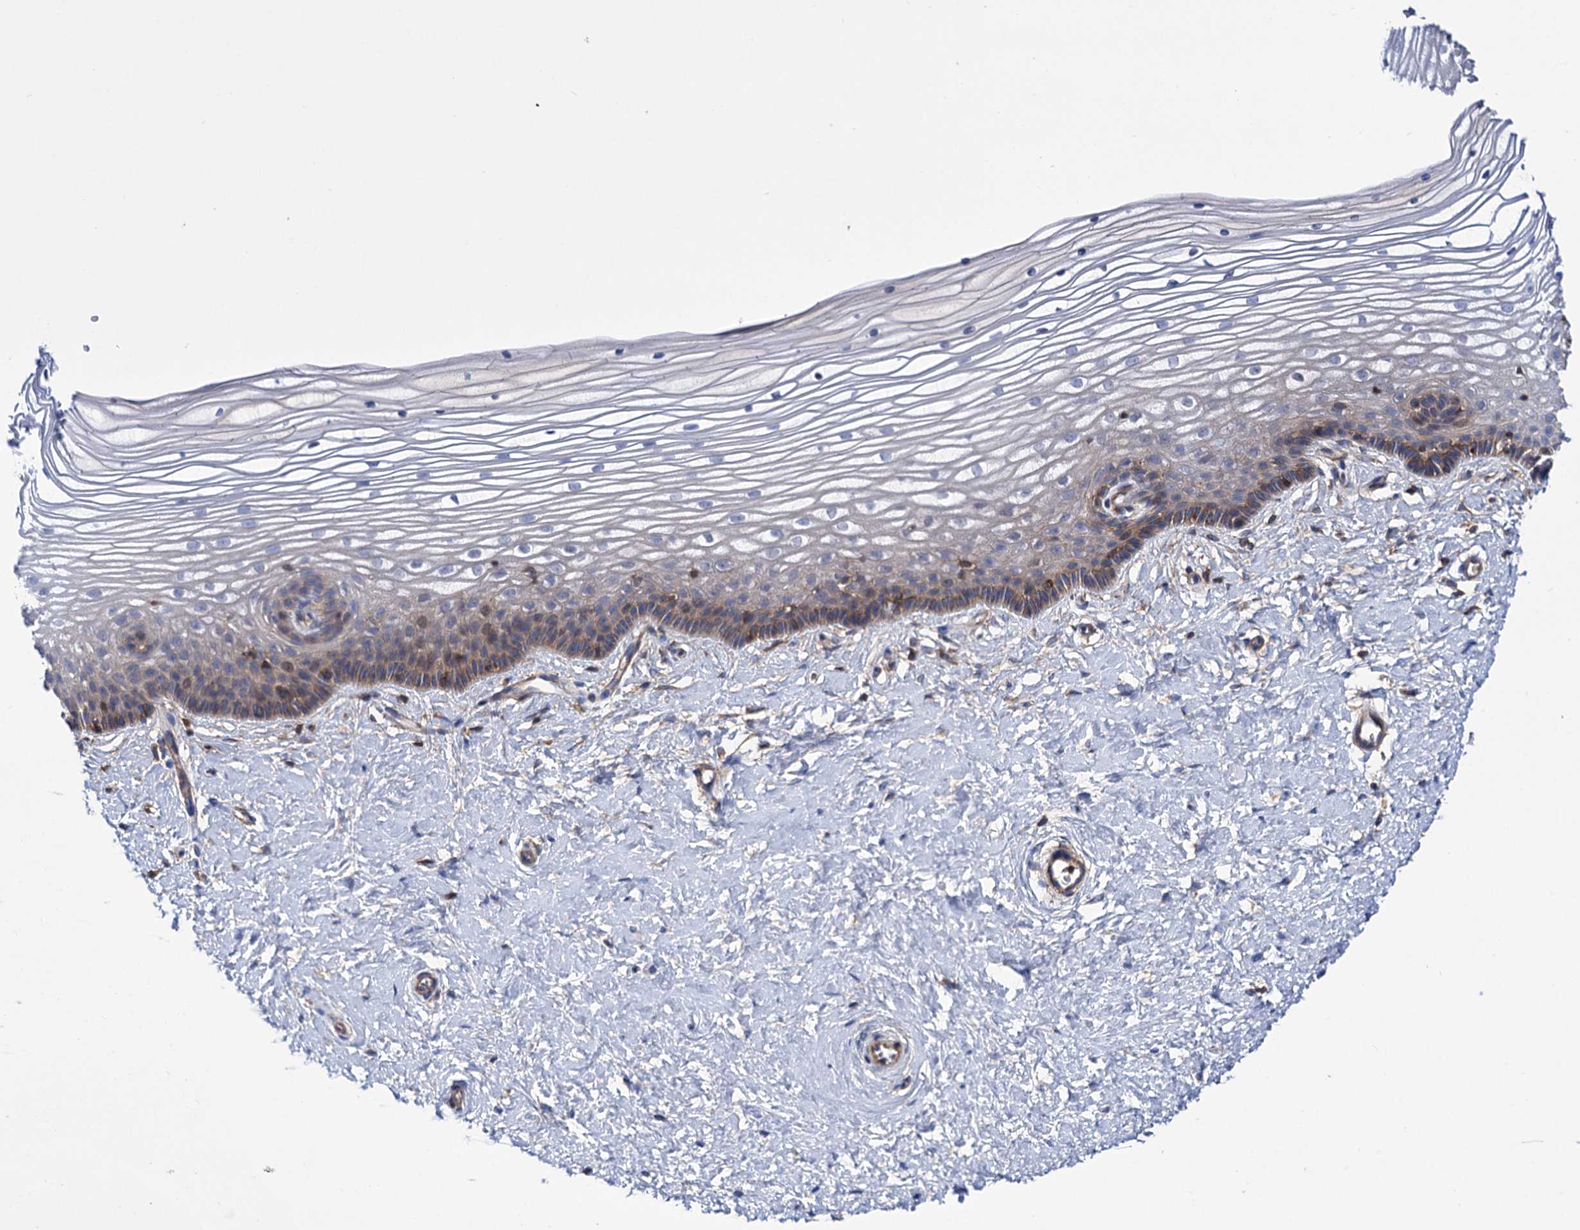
{"staining": {"intensity": "weak", "quantity": "25%-75%", "location": "cytoplasmic/membranous"}, "tissue": "vagina", "cell_type": "Squamous epithelial cells", "image_type": "normal", "snomed": [{"axis": "morphology", "description": "Normal tissue, NOS"}, {"axis": "topography", "description": "Vagina"}, {"axis": "topography", "description": "Cervix"}], "caption": "High-magnification brightfield microscopy of benign vagina stained with DAB (brown) and counterstained with hematoxylin (blue). squamous epithelial cells exhibit weak cytoplasmic/membranous positivity is seen in approximately25%-75% of cells.", "gene": "DEF6", "patient": {"sex": "female", "age": 40}}